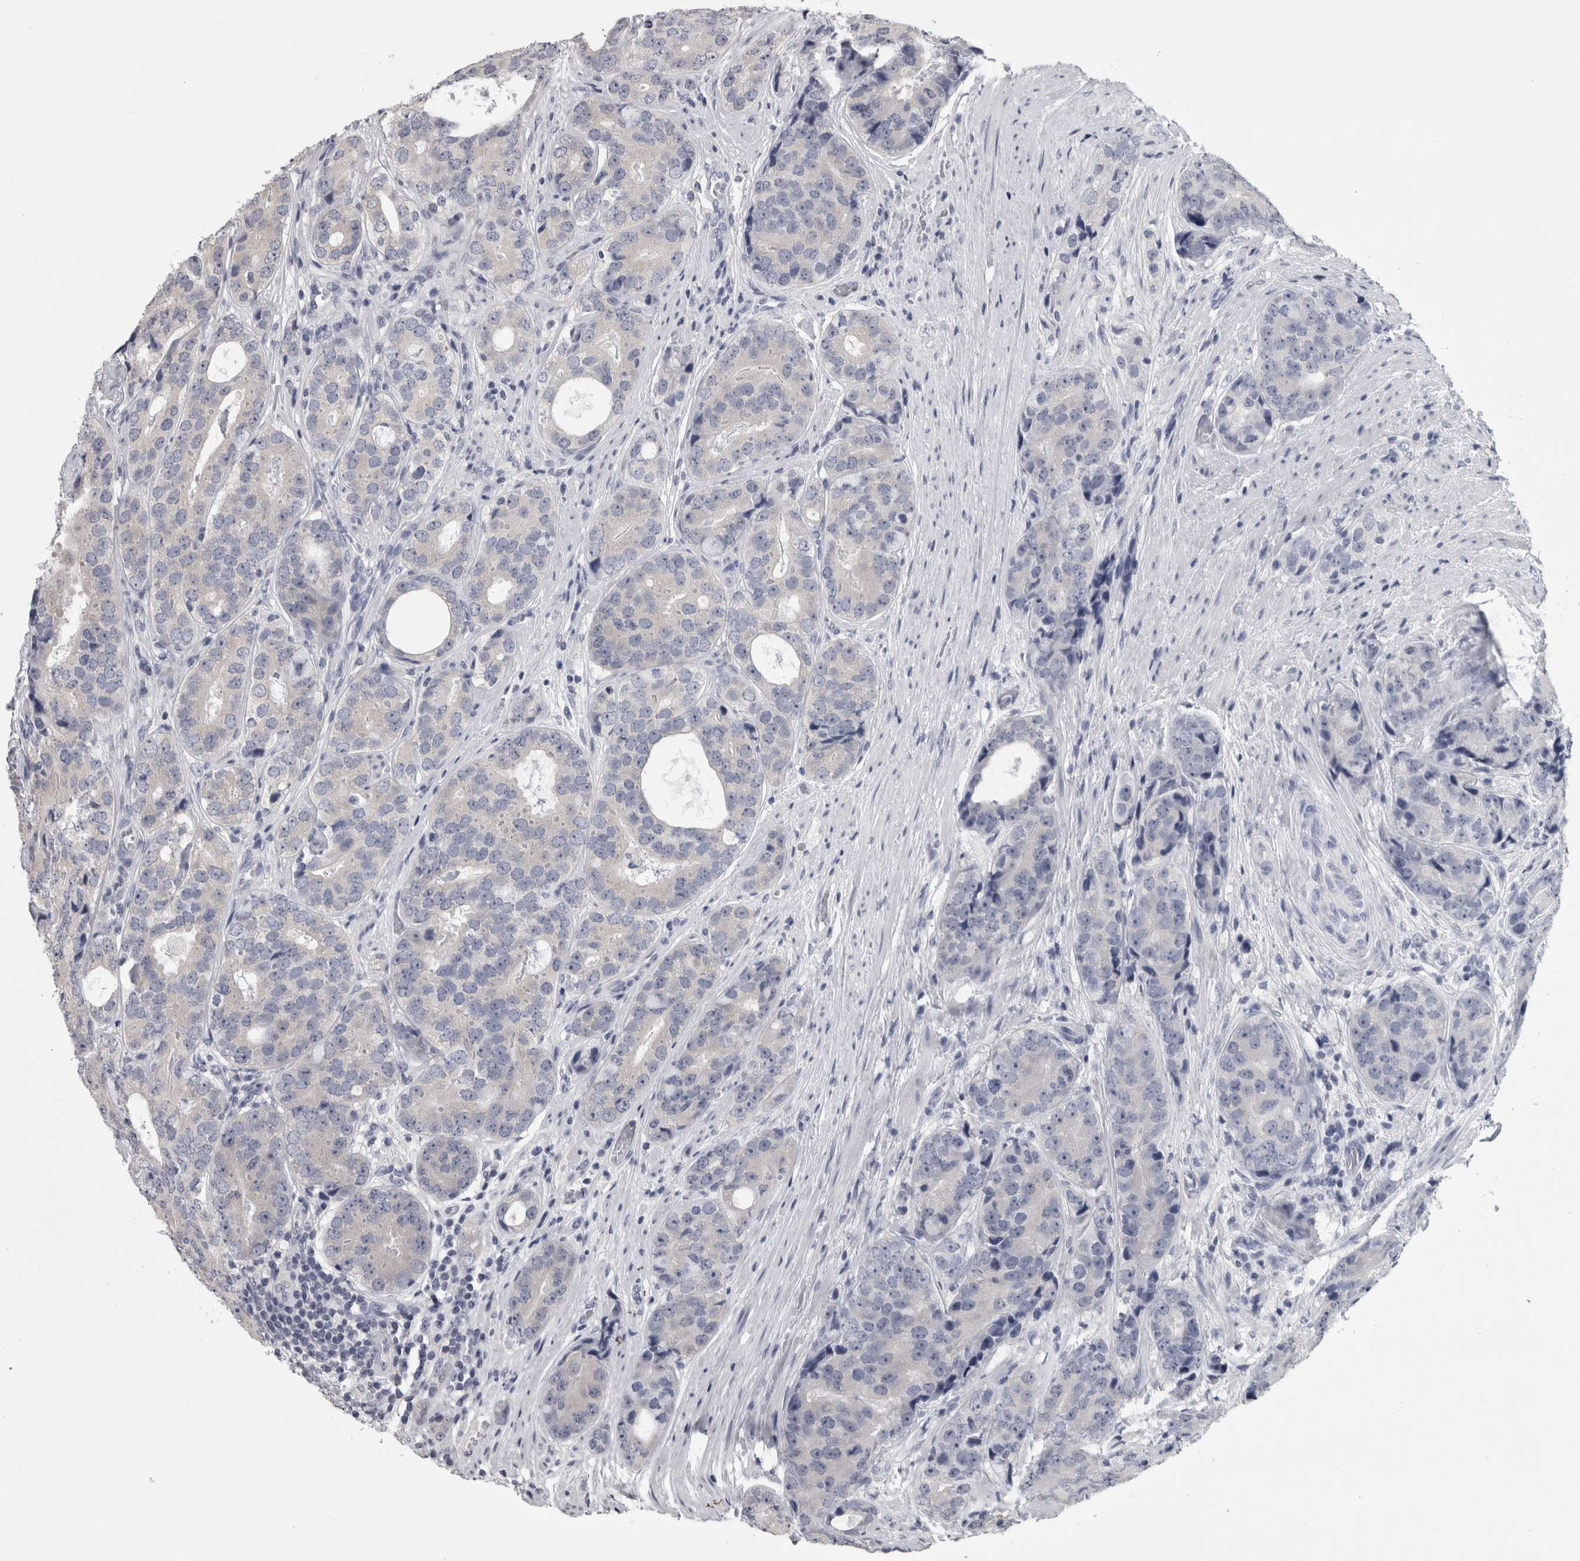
{"staining": {"intensity": "negative", "quantity": "none", "location": "none"}, "tissue": "prostate cancer", "cell_type": "Tumor cells", "image_type": "cancer", "snomed": [{"axis": "morphology", "description": "Adenocarcinoma, High grade"}, {"axis": "topography", "description": "Prostate"}], "caption": "Tumor cells are negative for protein expression in human prostate cancer. The staining was performed using DAB to visualize the protein expression in brown, while the nuclei were stained in blue with hematoxylin (Magnification: 20x).", "gene": "APRT", "patient": {"sex": "male", "age": 56}}